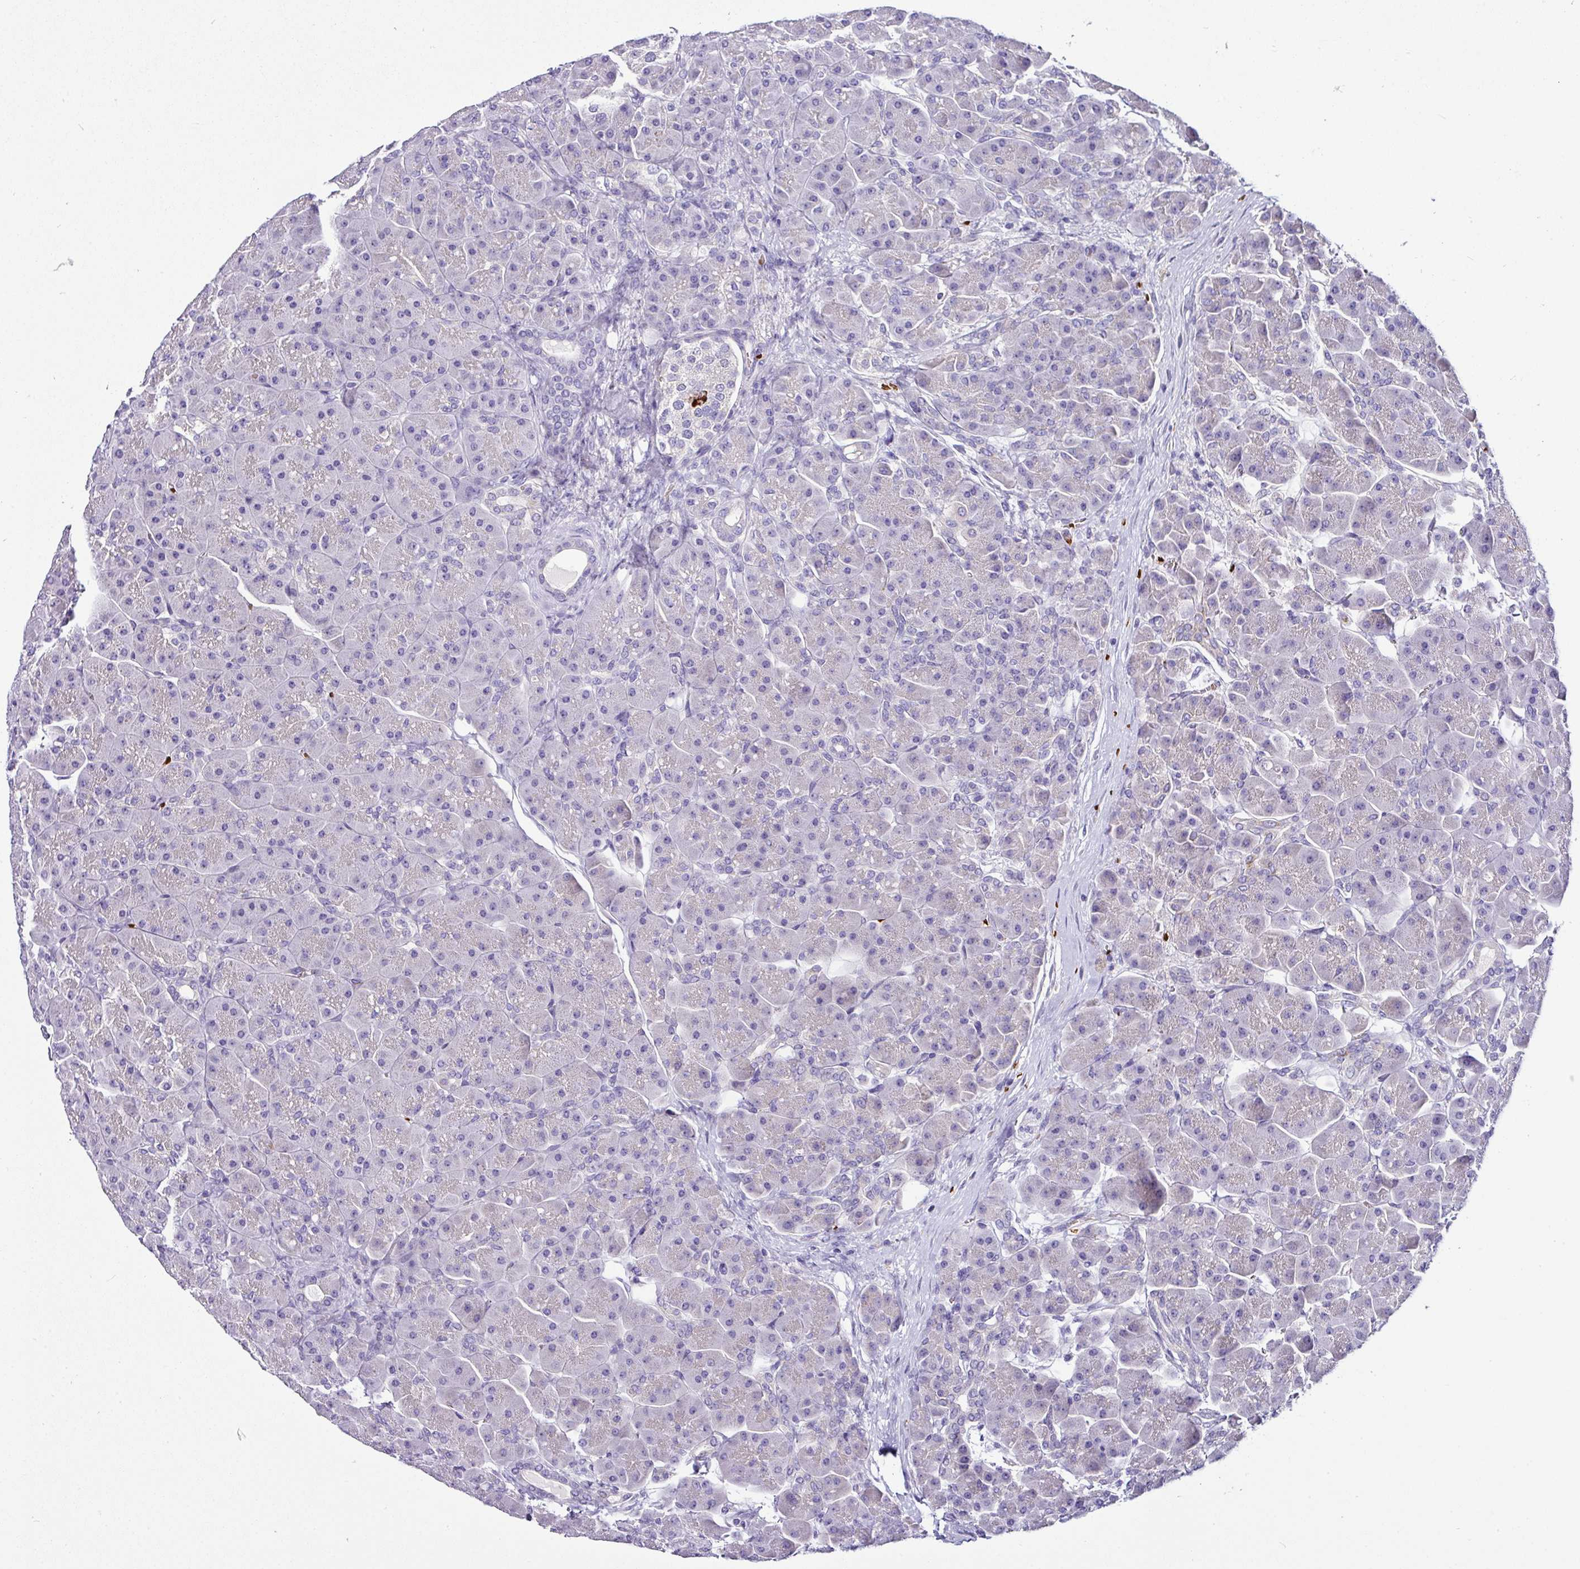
{"staining": {"intensity": "weak", "quantity": "<25%", "location": "cytoplasmic/membranous"}, "tissue": "pancreas", "cell_type": "Exocrine glandular cells", "image_type": "normal", "snomed": [{"axis": "morphology", "description": "Normal tissue, NOS"}, {"axis": "topography", "description": "Pancreas"}], "caption": "This is an immunohistochemistry histopathology image of unremarkable human pancreas. There is no expression in exocrine glandular cells.", "gene": "NAPSA", "patient": {"sex": "male", "age": 66}}